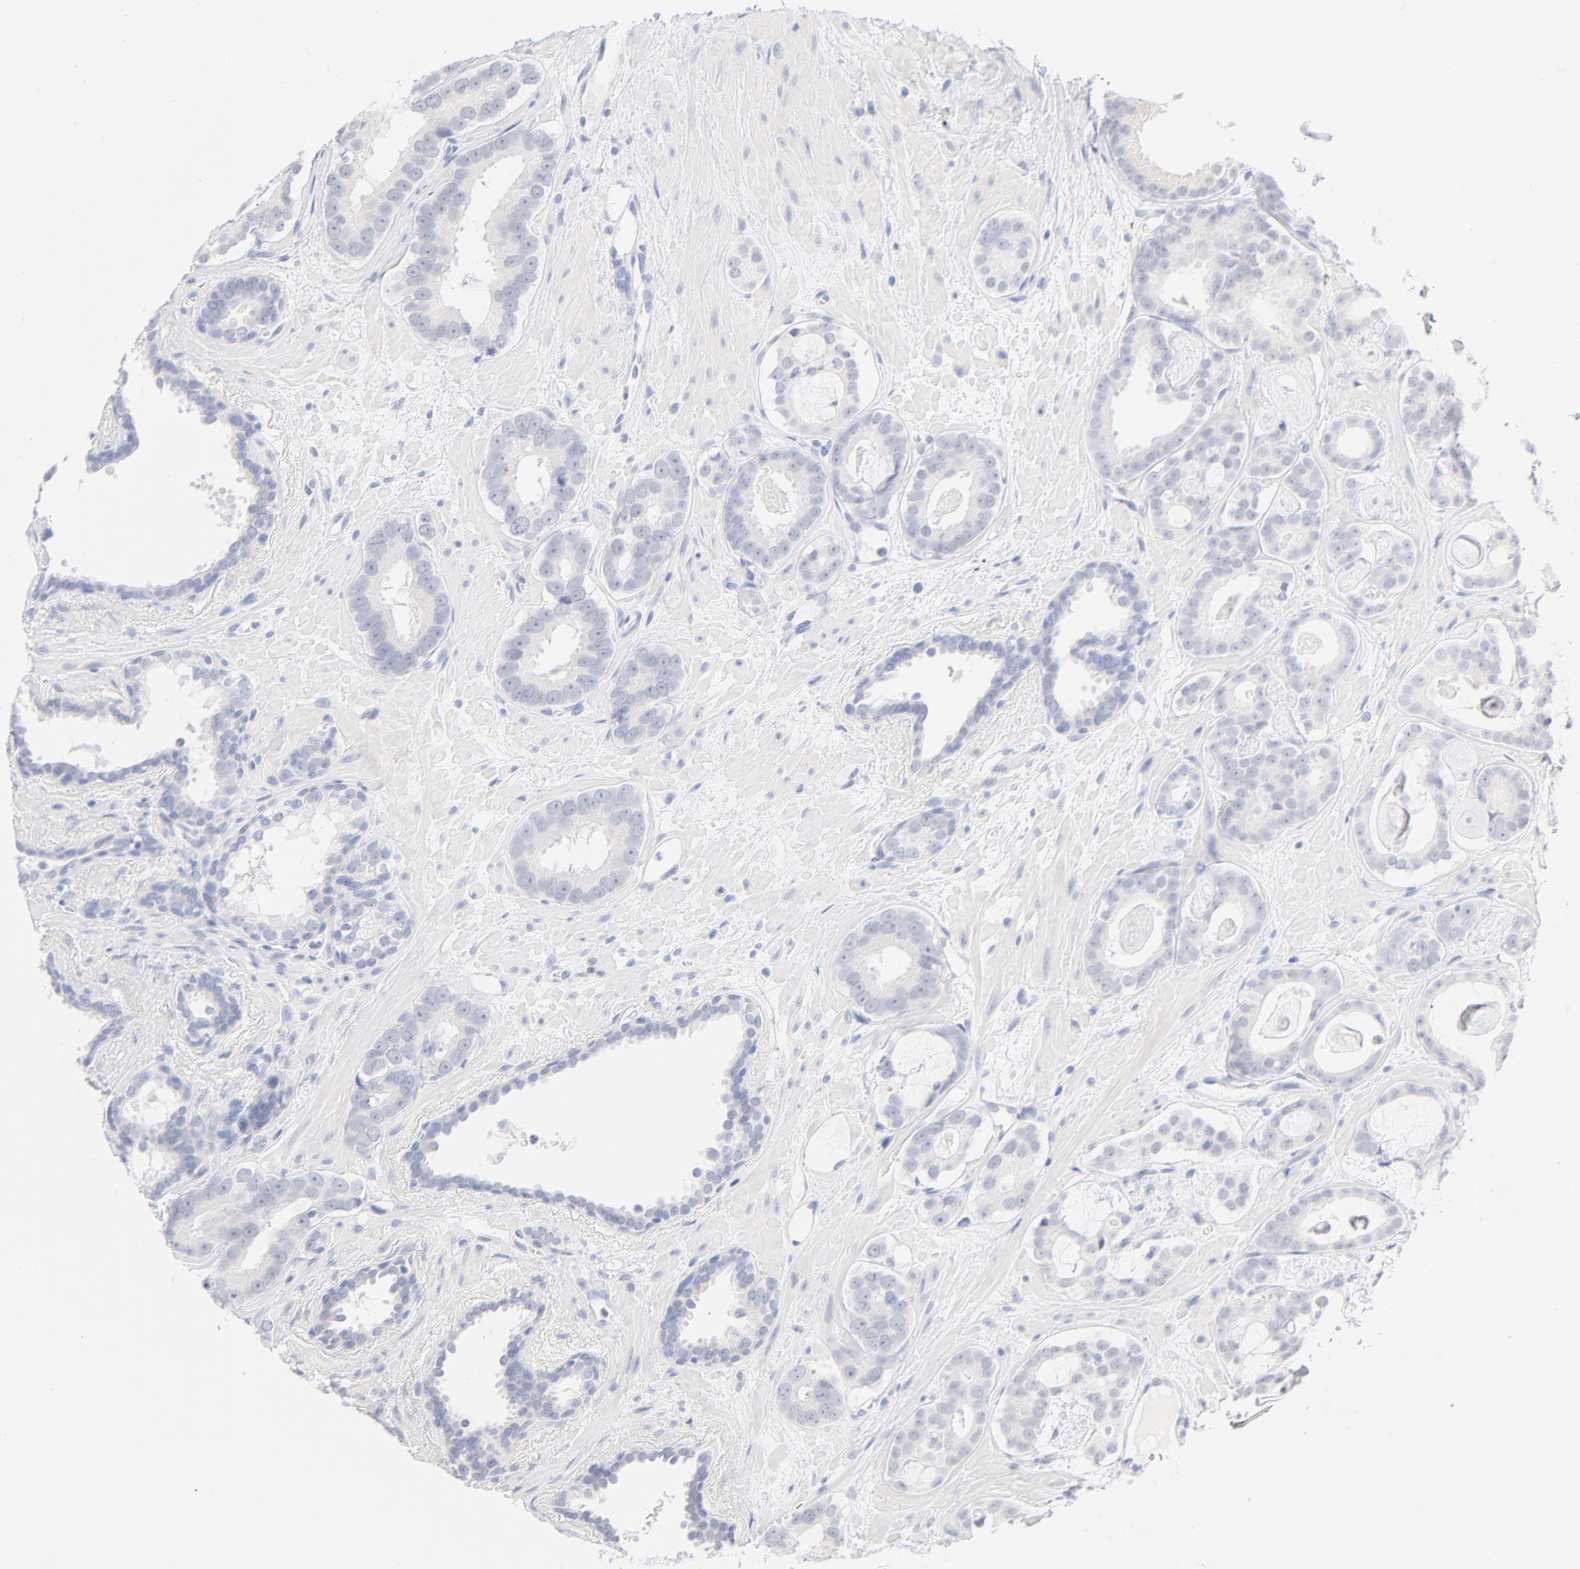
{"staining": {"intensity": "negative", "quantity": "none", "location": "none"}, "tissue": "prostate cancer", "cell_type": "Tumor cells", "image_type": "cancer", "snomed": [{"axis": "morphology", "description": "Adenocarcinoma, Low grade"}, {"axis": "topography", "description": "Prostate"}], "caption": "Photomicrograph shows no protein staining in tumor cells of prostate cancer (adenocarcinoma (low-grade)) tissue.", "gene": "ONECUT1", "patient": {"sex": "male", "age": 57}}